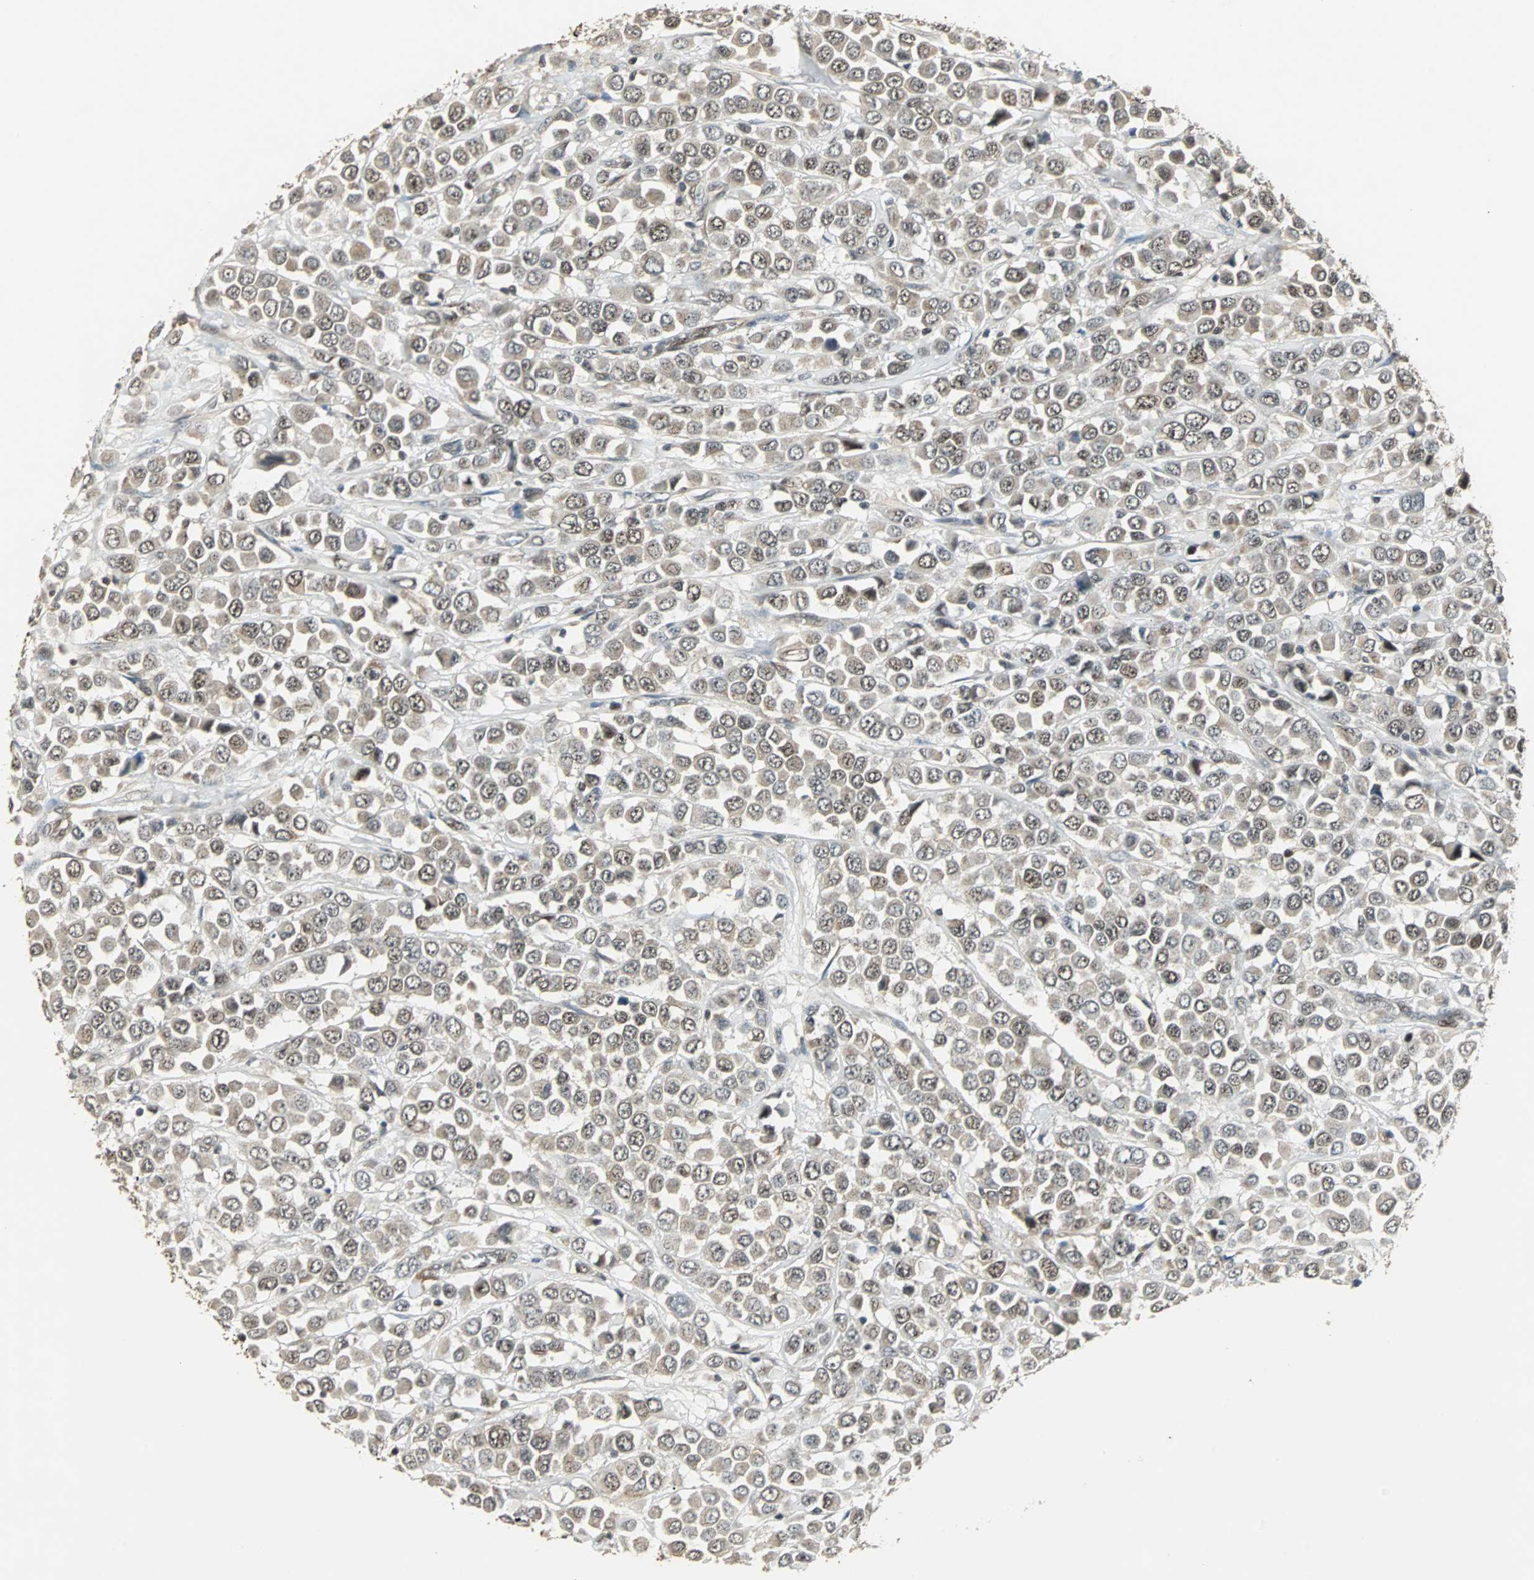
{"staining": {"intensity": "moderate", "quantity": "25%-75%", "location": "cytoplasmic/membranous,nuclear"}, "tissue": "breast cancer", "cell_type": "Tumor cells", "image_type": "cancer", "snomed": [{"axis": "morphology", "description": "Duct carcinoma"}, {"axis": "topography", "description": "Breast"}], "caption": "Protein staining shows moderate cytoplasmic/membranous and nuclear positivity in about 25%-75% of tumor cells in invasive ductal carcinoma (breast).", "gene": "MED4", "patient": {"sex": "female", "age": 61}}